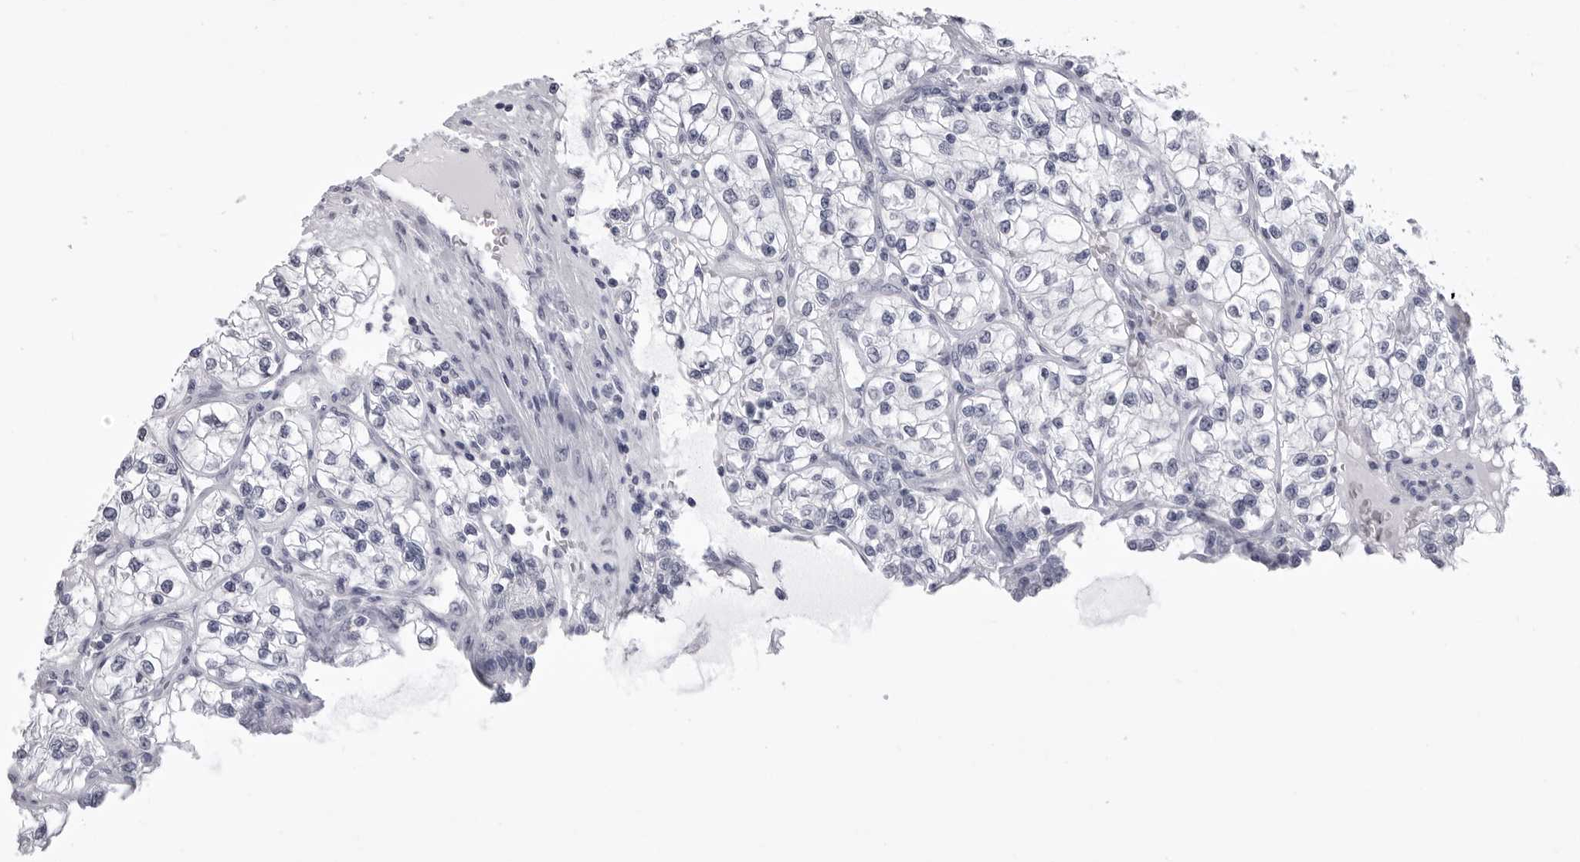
{"staining": {"intensity": "negative", "quantity": "none", "location": "none"}, "tissue": "renal cancer", "cell_type": "Tumor cells", "image_type": "cancer", "snomed": [{"axis": "morphology", "description": "Adenocarcinoma, NOS"}, {"axis": "topography", "description": "Kidney"}], "caption": "Human renal cancer stained for a protein using immunohistochemistry reveals no staining in tumor cells.", "gene": "LGALS4", "patient": {"sex": "female", "age": 57}}